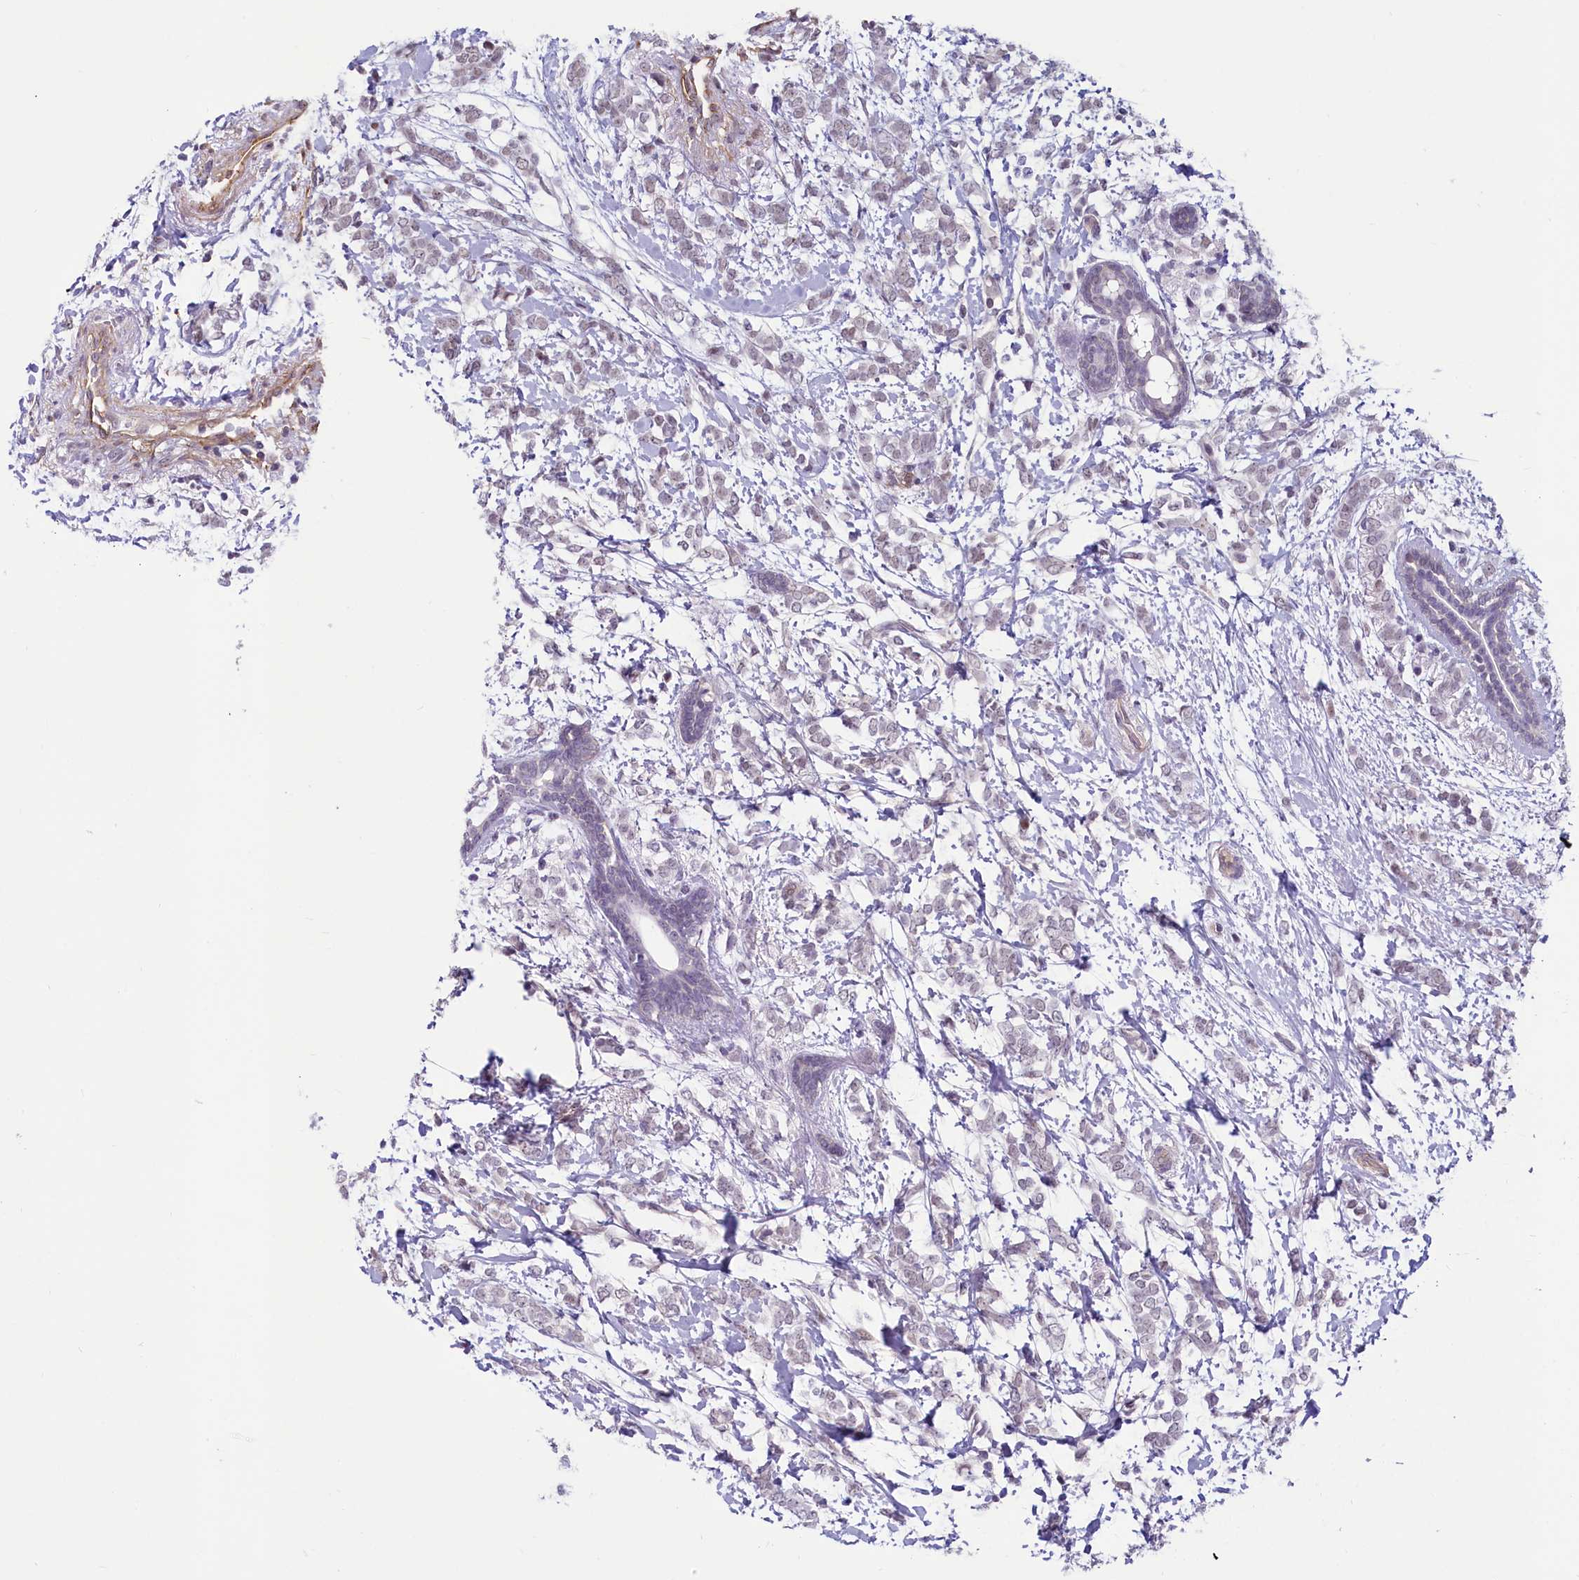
{"staining": {"intensity": "weak", "quantity": "25%-75%", "location": "nuclear"}, "tissue": "breast cancer", "cell_type": "Tumor cells", "image_type": "cancer", "snomed": [{"axis": "morphology", "description": "Normal tissue, NOS"}, {"axis": "morphology", "description": "Lobular carcinoma"}, {"axis": "topography", "description": "Breast"}], "caption": "Tumor cells display weak nuclear expression in approximately 25%-75% of cells in lobular carcinoma (breast).", "gene": "PROCR", "patient": {"sex": "female", "age": 47}}